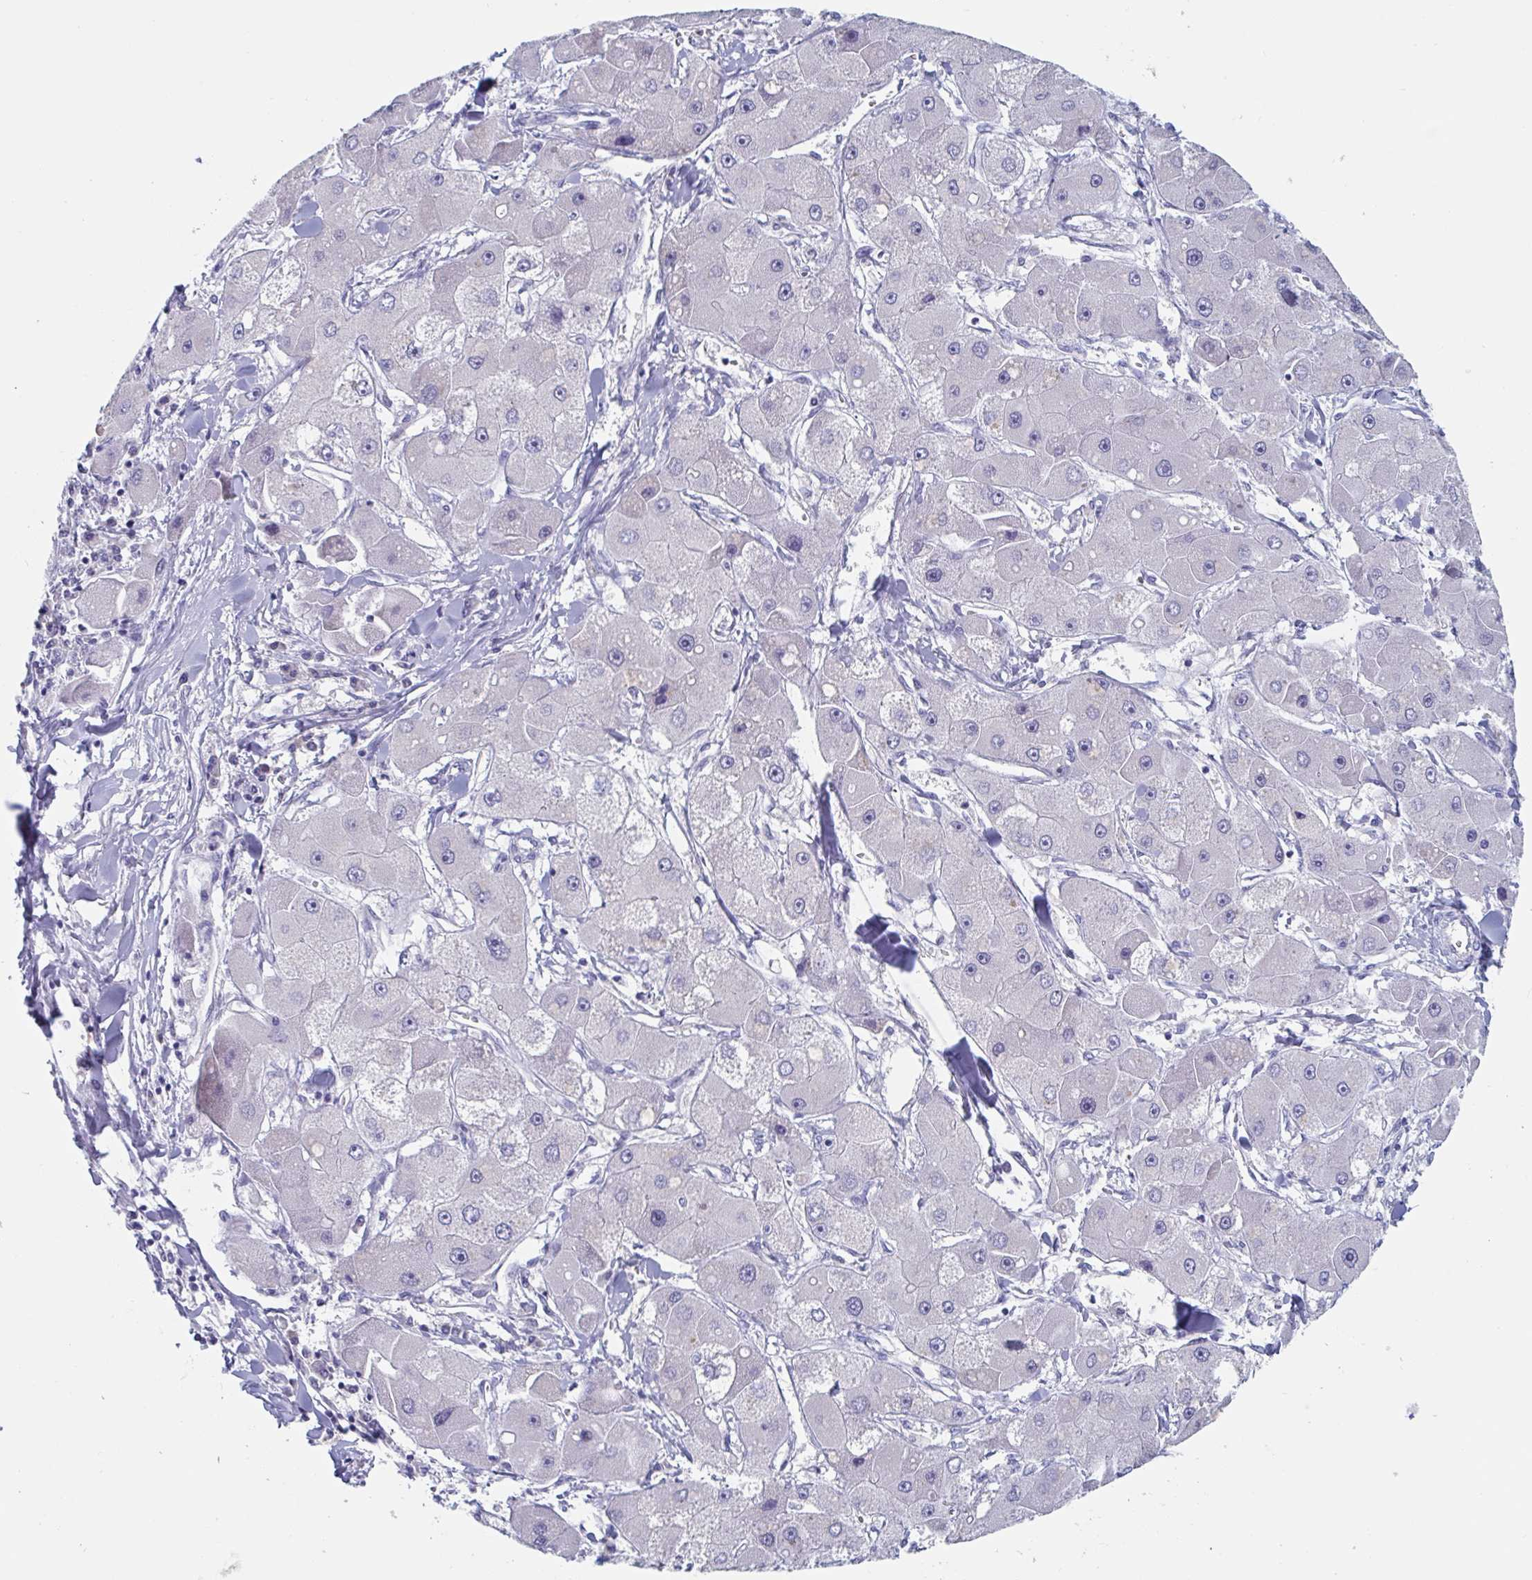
{"staining": {"intensity": "negative", "quantity": "none", "location": "none"}, "tissue": "liver cancer", "cell_type": "Tumor cells", "image_type": "cancer", "snomed": [{"axis": "morphology", "description": "Carcinoma, Hepatocellular, NOS"}, {"axis": "topography", "description": "Liver"}], "caption": "An image of human liver cancer is negative for staining in tumor cells.", "gene": "DPEP3", "patient": {"sex": "male", "age": 24}}